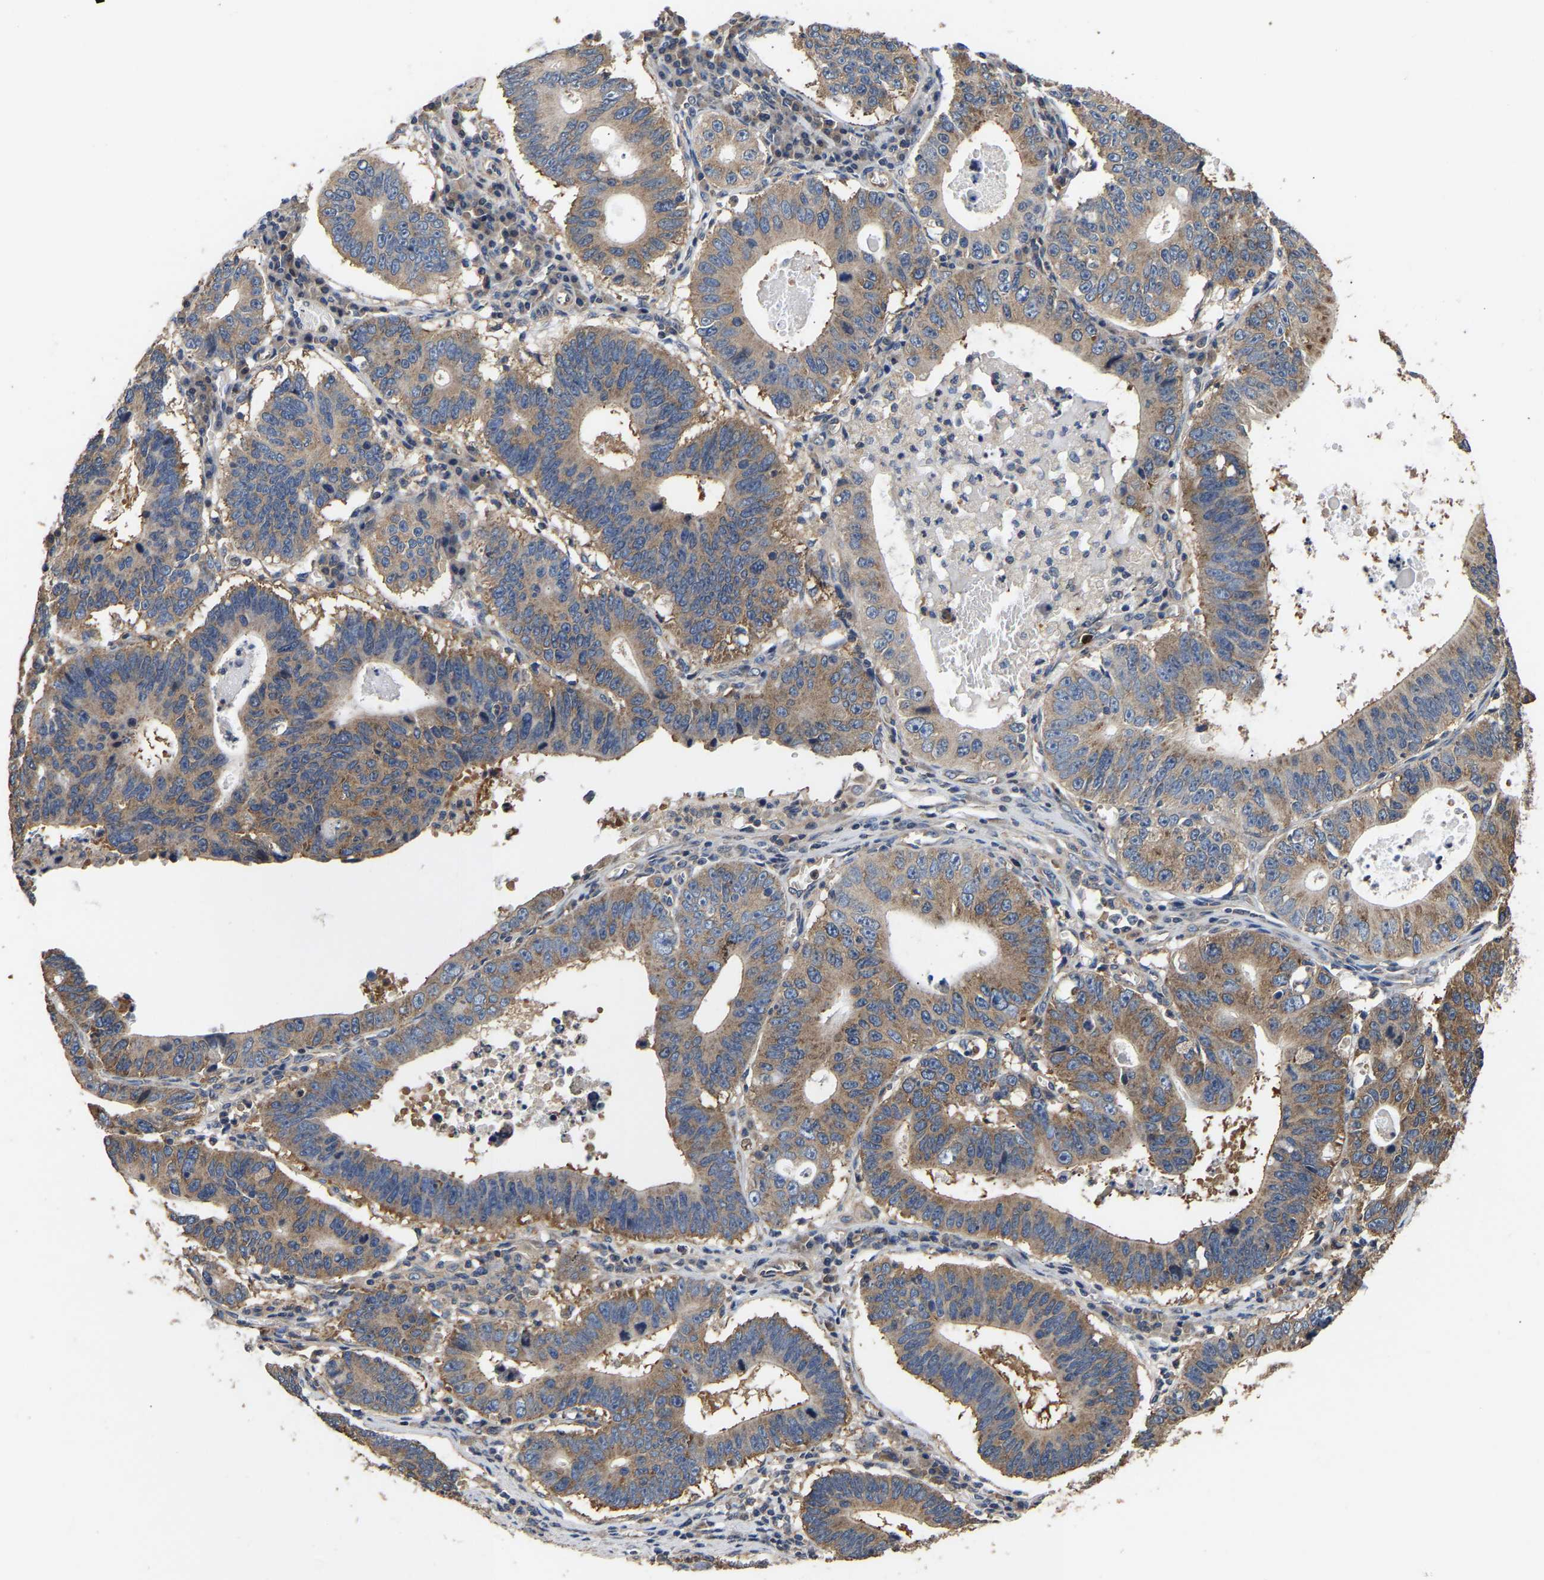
{"staining": {"intensity": "moderate", "quantity": ">75%", "location": "cytoplasmic/membranous"}, "tissue": "stomach cancer", "cell_type": "Tumor cells", "image_type": "cancer", "snomed": [{"axis": "morphology", "description": "Adenocarcinoma, NOS"}, {"axis": "topography", "description": "Stomach"}], "caption": "Brown immunohistochemical staining in stomach cancer demonstrates moderate cytoplasmic/membranous positivity in approximately >75% of tumor cells.", "gene": "AIMP2", "patient": {"sex": "male", "age": 59}}